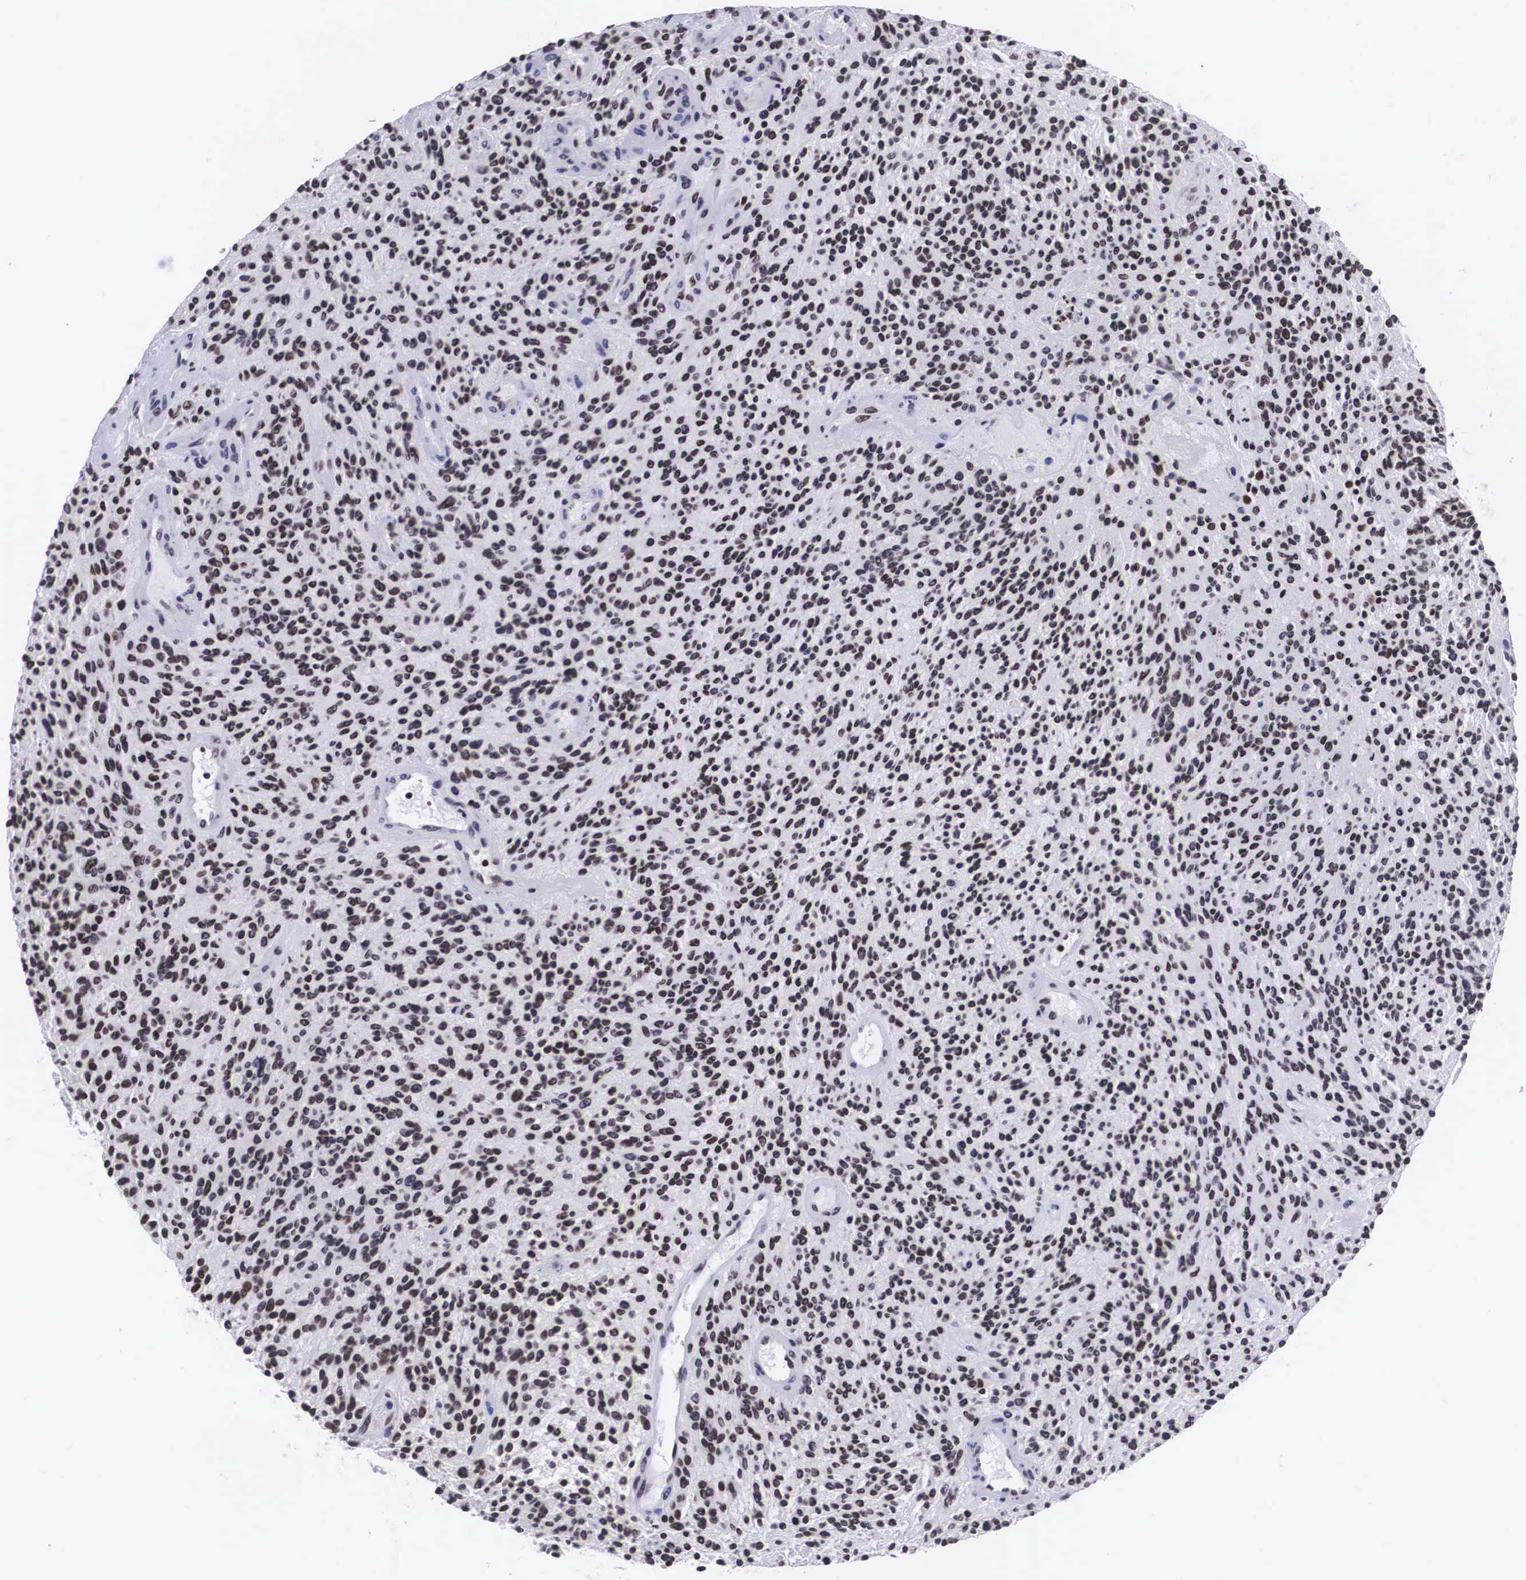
{"staining": {"intensity": "strong", "quantity": ">75%", "location": "nuclear"}, "tissue": "glioma", "cell_type": "Tumor cells", "image_type": "cancer", "snomed": [{"axis": "morphology", "description": "Glioma, malignant, High grade"}, {"axis": "topography", "description": "Brain"}], "caption": "IHC image of glioma stained for a protein (brown), which exhibits high levels of strong nuclear positivity in approximately >75% of tumor cells.", "gene": "MECP2", "patient": {"sex": "female", "age": 13}}